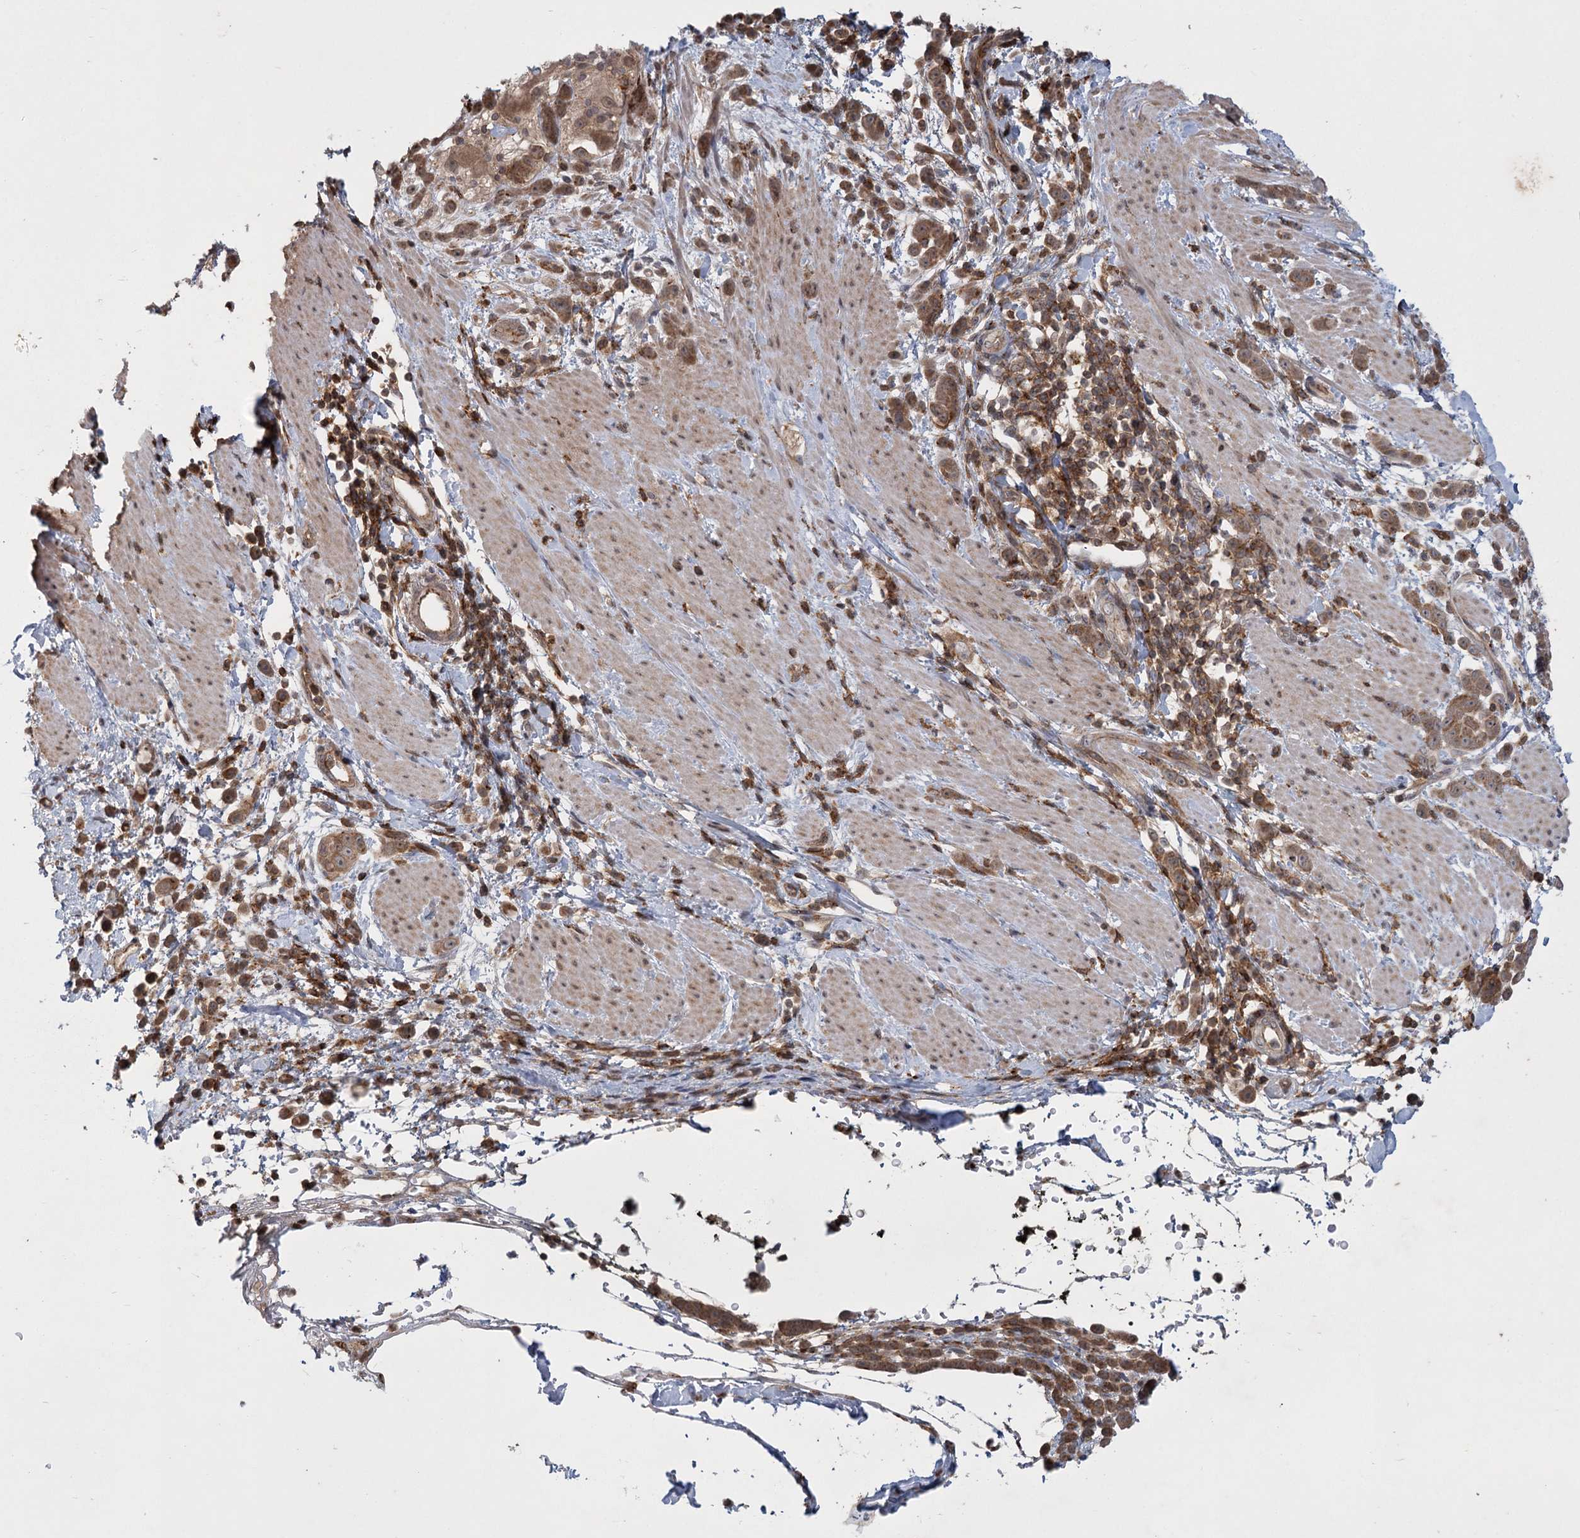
{"staining": {"intensity": "moderate", "quantity": ">75%", "location": "cytoplasmic/membranous"}, "tissue": "pancreatic cancer", "cell_type": "Tumor cells", "image_type": "cancer", "snomed": [{"axis": "morphology", "description": "Normal tissue, NOS"}, {"axis": "morphology", "description": "Adenocarcinoma, NOS"}, {"axis": "topography", "description": "Pancreas"}], "caption": "High-magnification brightfield microscopy of pancreatic cancer stained with DAB (3,3'-diaminobenzidine) (brown) and counterstained with hematoxylin (blue). tumor cells exhibit moderate cytoplasmic/membranous staining is present in about>75% of cells.", "gene": "MEPE", "patient": {"sex": "female", "age": 64}}